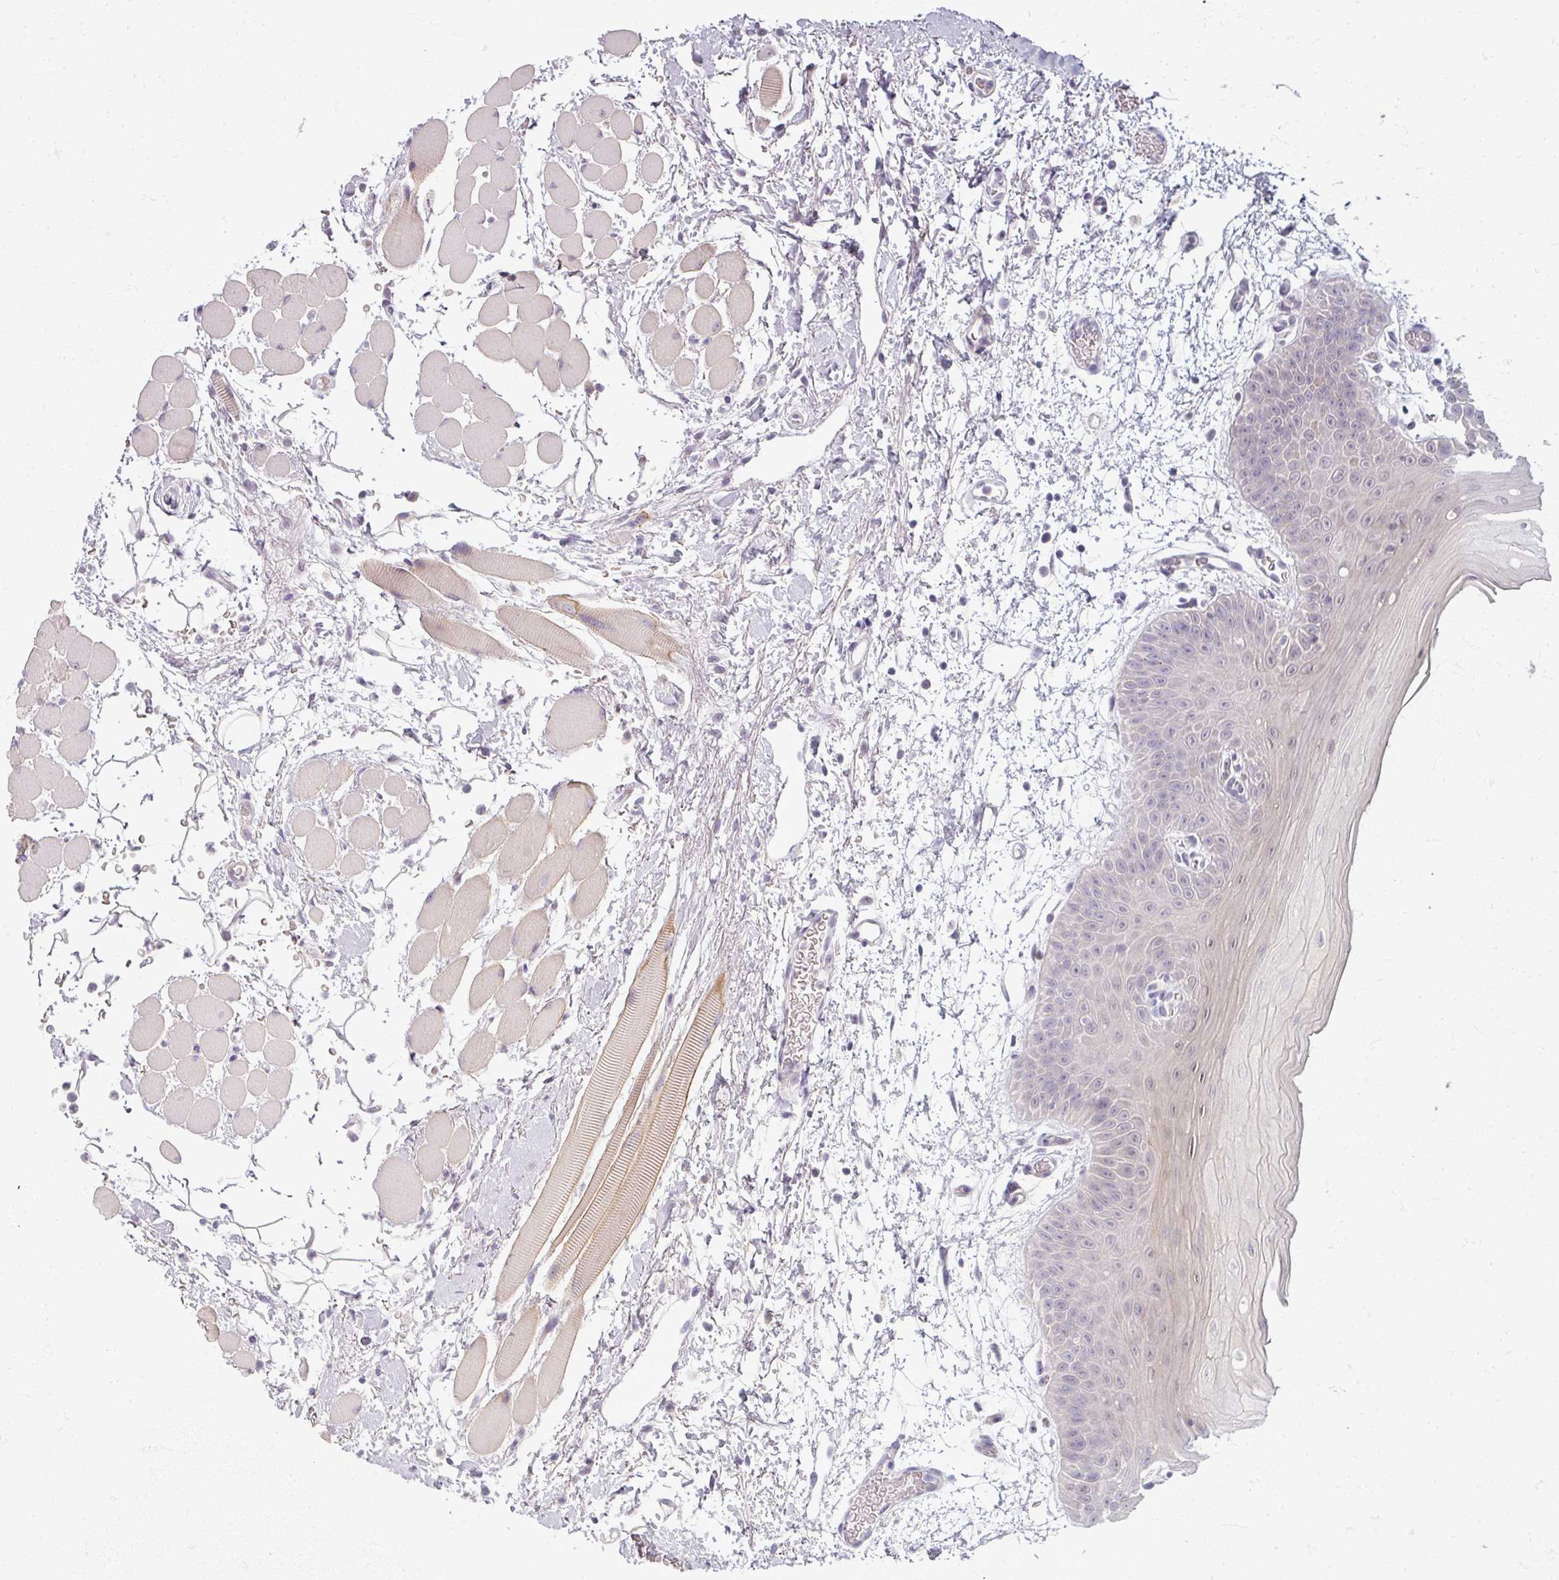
{"staining": {"intensity": "negative", "quantity": "none", "location": "none"}, "tissue": "oral mucosa", "cell_type": "Squamous epithelial cells", "image_type": "normal", "snomed": [{"axis": "morphology", "description": "Normal tissue, NOS"}, {"axis": "topography", "description": "Oral tissue"}, {"axis": "topography", "description": "Tounge, NOS"}], "caption": "Immunohistochemical staining of normal human oral mucosa demonstrates no significant staining in squamous epithelial cells. (DAB IHC visualized using brightfield microscopy, high magnification).", "gene": "TTLL7", "patient": {"sex": "female", "age": 59}}